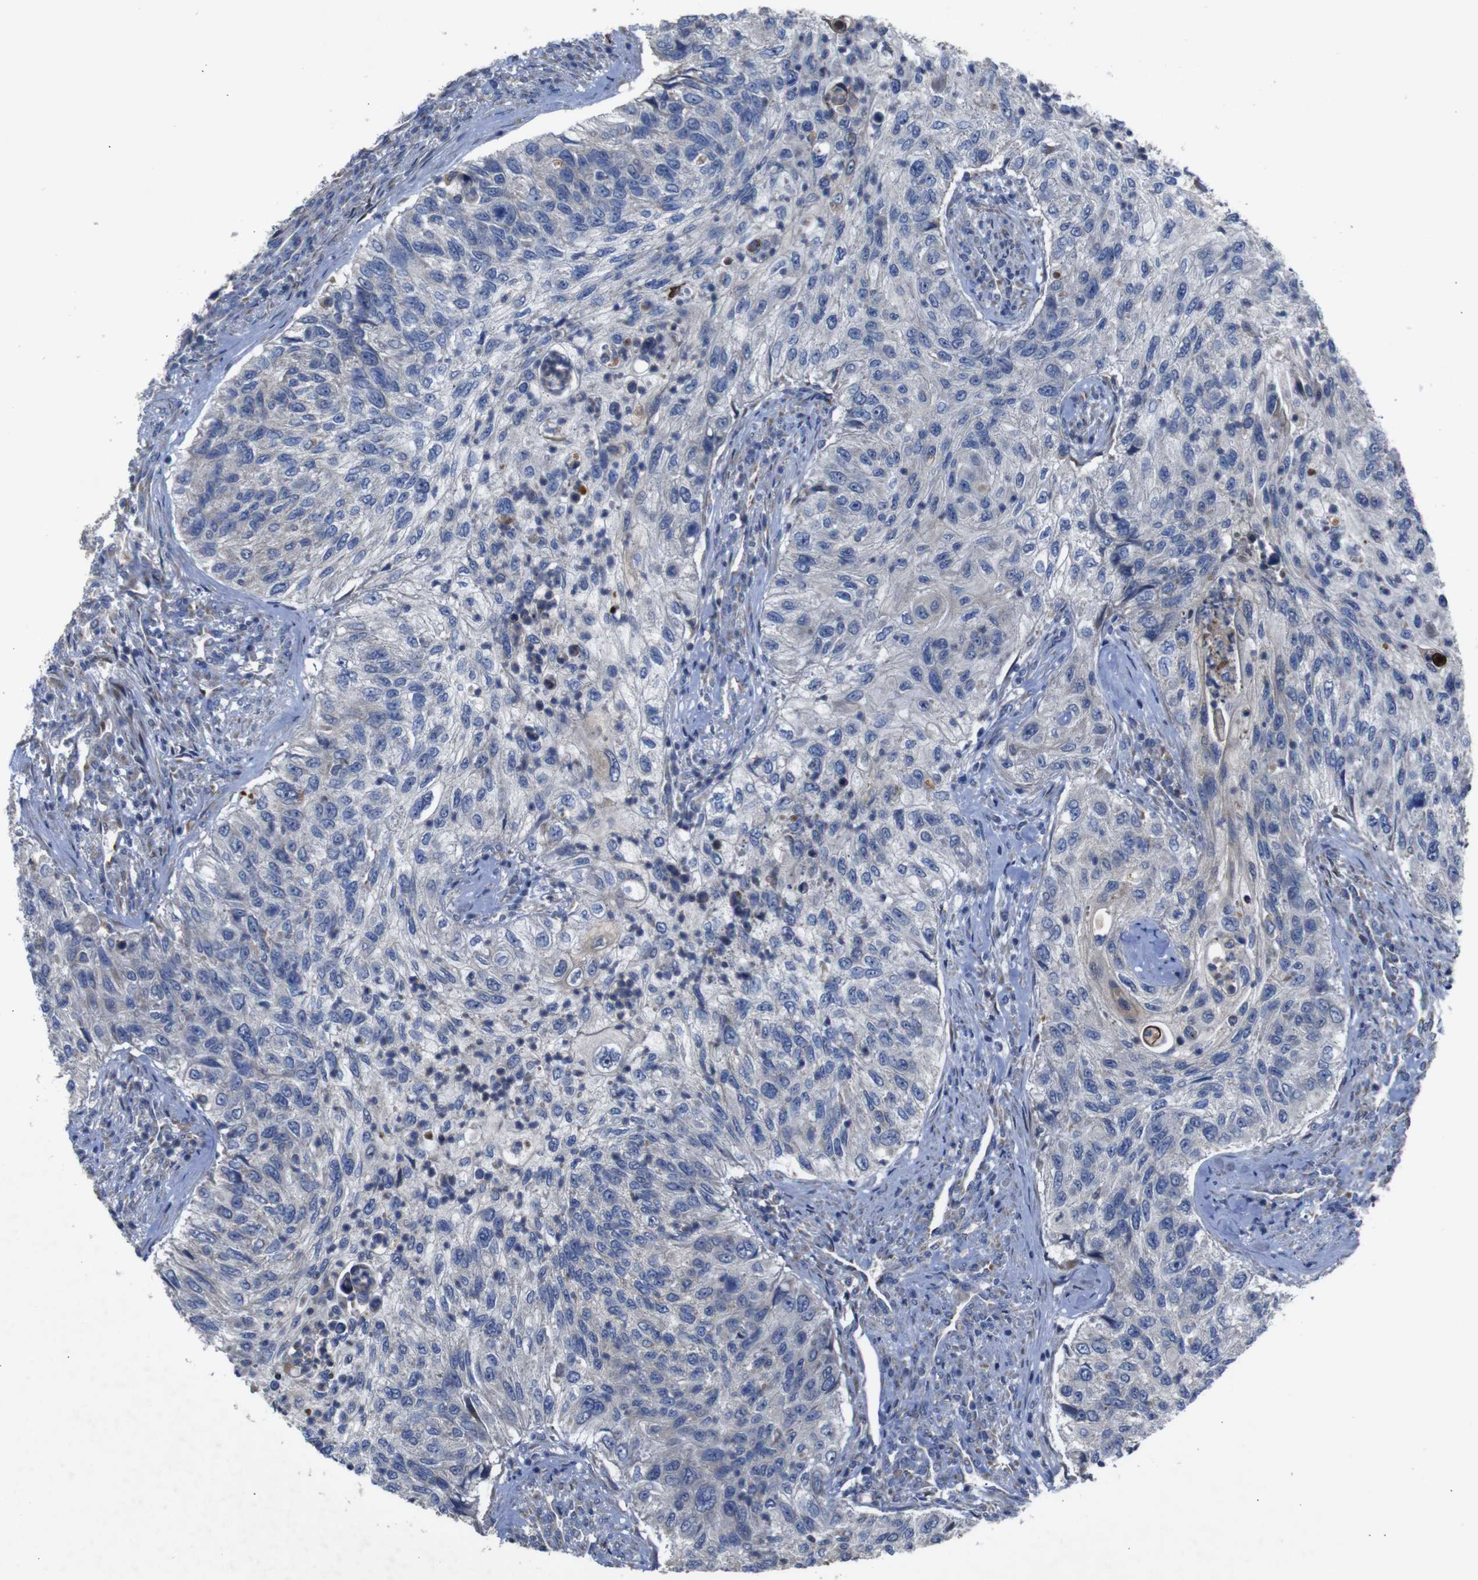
{"staining": {"intensity": "negative", "quantity": "none", "location": "none"}, "tissue": "urothelial cancer", "cell_type": "Tumor cells", "image_type": "cancer", "snomed": [{"axis": "morphology", "description": "Urothelial carcinoma, High grade"}, {"axis": "topography", "description": "Urinary bladder"}], "caption": "The image exhibits no staining of tumor cells in urothelial carcinoma (high-grade).", "gene": "CHST10", "patient": {"sex": "female", "age": 60}}